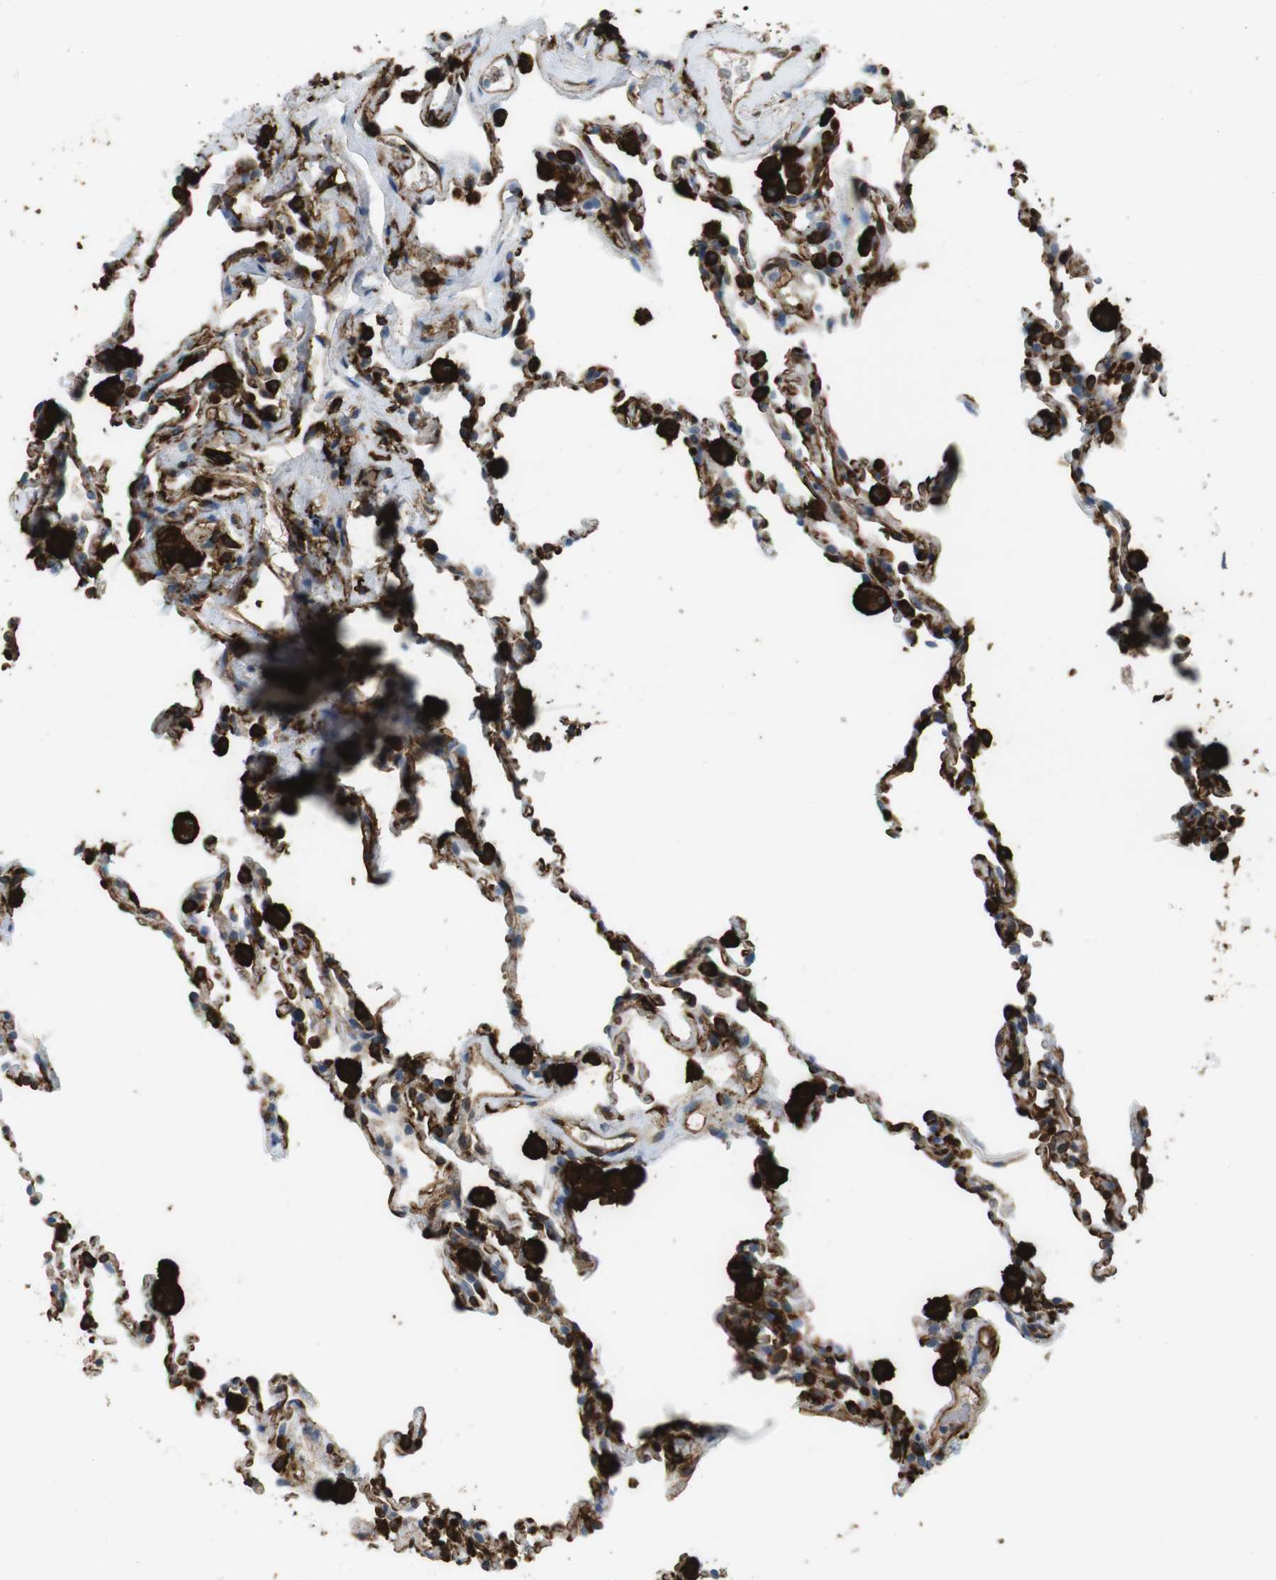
{"staining": {"intensity": "moderate", "quantity": ">75%", "location": "cytoplasmic/membranous"}, "tissue": "lung", "cell_type": "Alveolar cells", "image_type": "normal", "snomed": [{"axis": "morphology", "description": "Normal tissue, NOS"}, {"axis": "morphology", "description": "Soft tissue tumor metastatic"}, {"axis": "topography", "description": "Lung"}], "caption": "This is a micrograph of immunohistochemistry (IHC) staining of unremarkable lung, which shows moderate staining in the cytoplasmic/membranous of alveolar cells.", "gene": "HLA", "patient": {"sex": "male", "age": 59}}